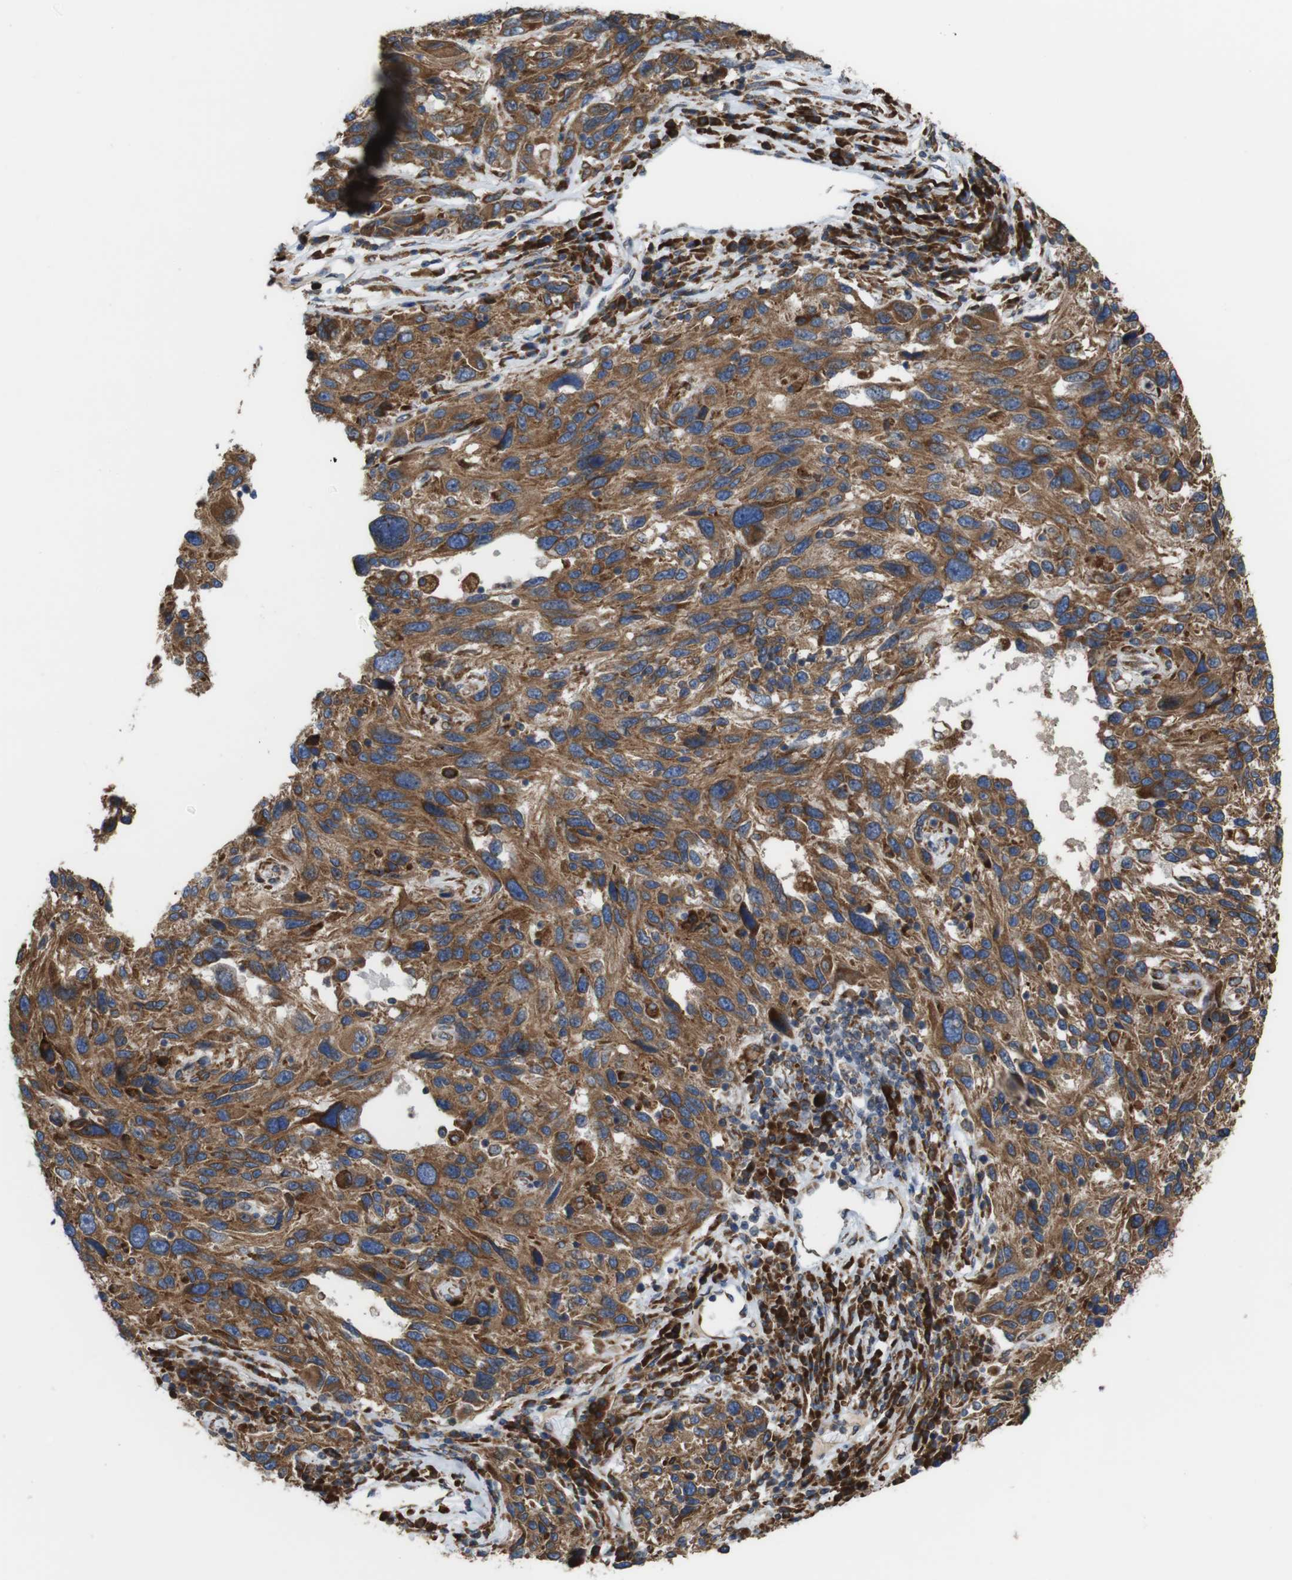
{"staining": {"intensity": "moderate", "quantity": ">75%", "location": "cytoplasmic/membranous"}, "tissue": "melanoma", "cell_type": "Tumor cells", "image_type": "cancer", "snomed": [{"axis": "morphology", "description": "Malignant melanoma, NOS"}, {"axis": "topography", "description": "Skin"}], "caption": "Human malignant melanoma stained with a brown dye exhibits moderate cytoplasmic/membranous positive staining in about >75% of tumor cells.", "gene": "UGGT1", "patient": {"sex": "male", "age": 53}}